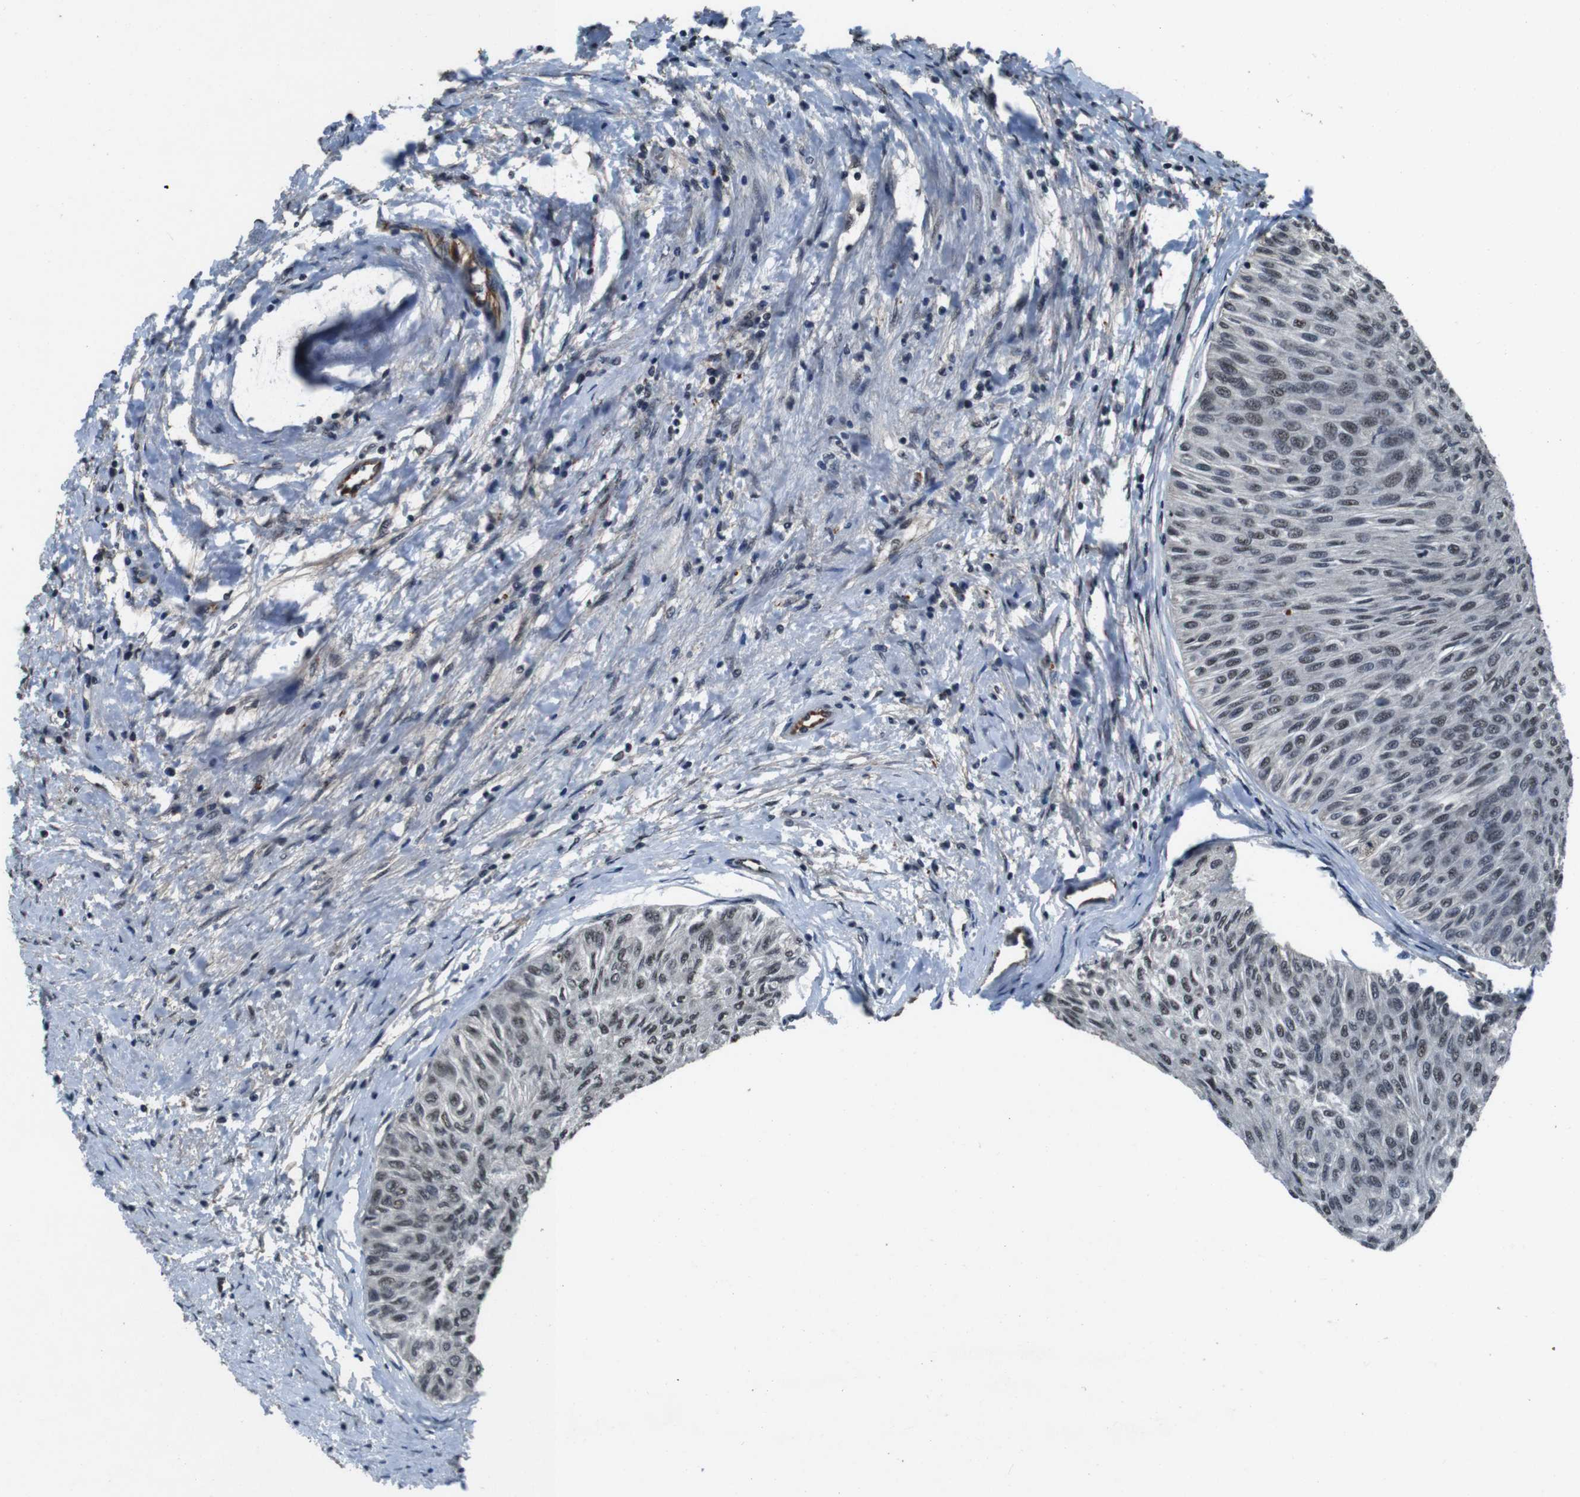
{"staining": {"intensity": "weak", "quantity": "25%-75%", "location": "nuclear"}, "tissue": "urothelial cancer", "cell_type": "Tumor cells", "image_type": "cancer", "snomed": [{"axis": "morphology", "description": "Urothelial carcinoma, Low grade"}, {"axis": "topography", "description": "Urinary bladder"}], "caption": "Low-grade urothelial carcinoma was stained to show a protein in brown. There is low levels of weak nuclear positivity in approximately 25%-75% of tumor cells.", "gene": "NR4A2", "patient": {"sex": "male", "age": 78}}